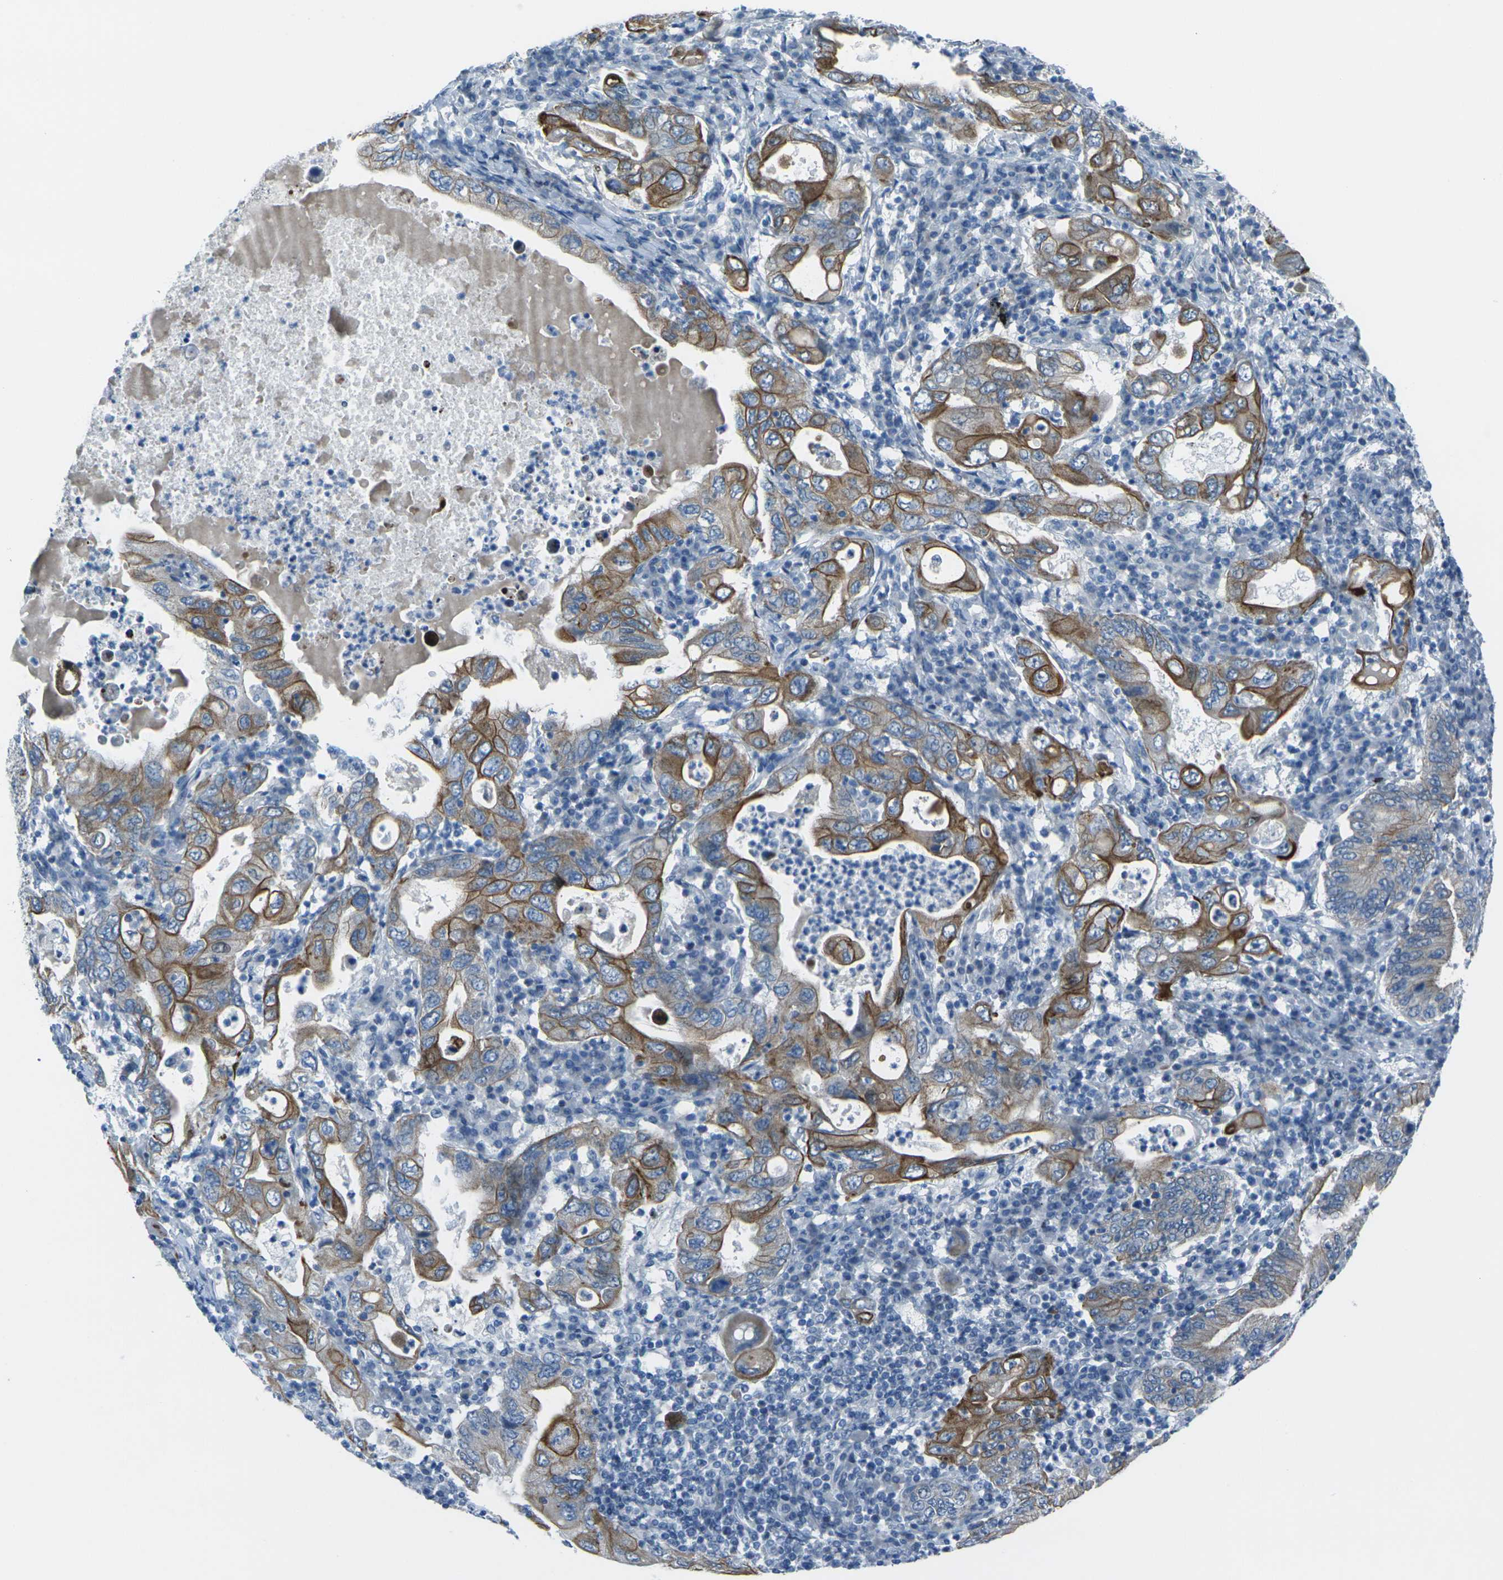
{"staining": {"intensity": "strong", "quantity": ">75%", "location": "cytoplasmic/membranous"}, "tissue": "stomach cancer", "cell_type": "Tumor cells", "image_type": "cancer", "snomed": [{"axis": "morphology", "description": "Normal tissue, NOS"}, {"axis": "morphology", "description": "Adenocarcinoma, NOS"}, {"axis": "topography", "description": "Esophagus"}, {"axis": "topography", "description": "Stomach, upper"}, {"axis": "topography", "description": "Peripheral nerve tissue"}], "caption": "A histopathology image showing strong cytoplasmic/membranous positivity in approximately >75% of tumor cells in adenocarcinoma (stomach), as visualized by brown immunohistochemical staining.", "gene": "ANKRD46", "patient": {"sex": "male", "age": 62}}